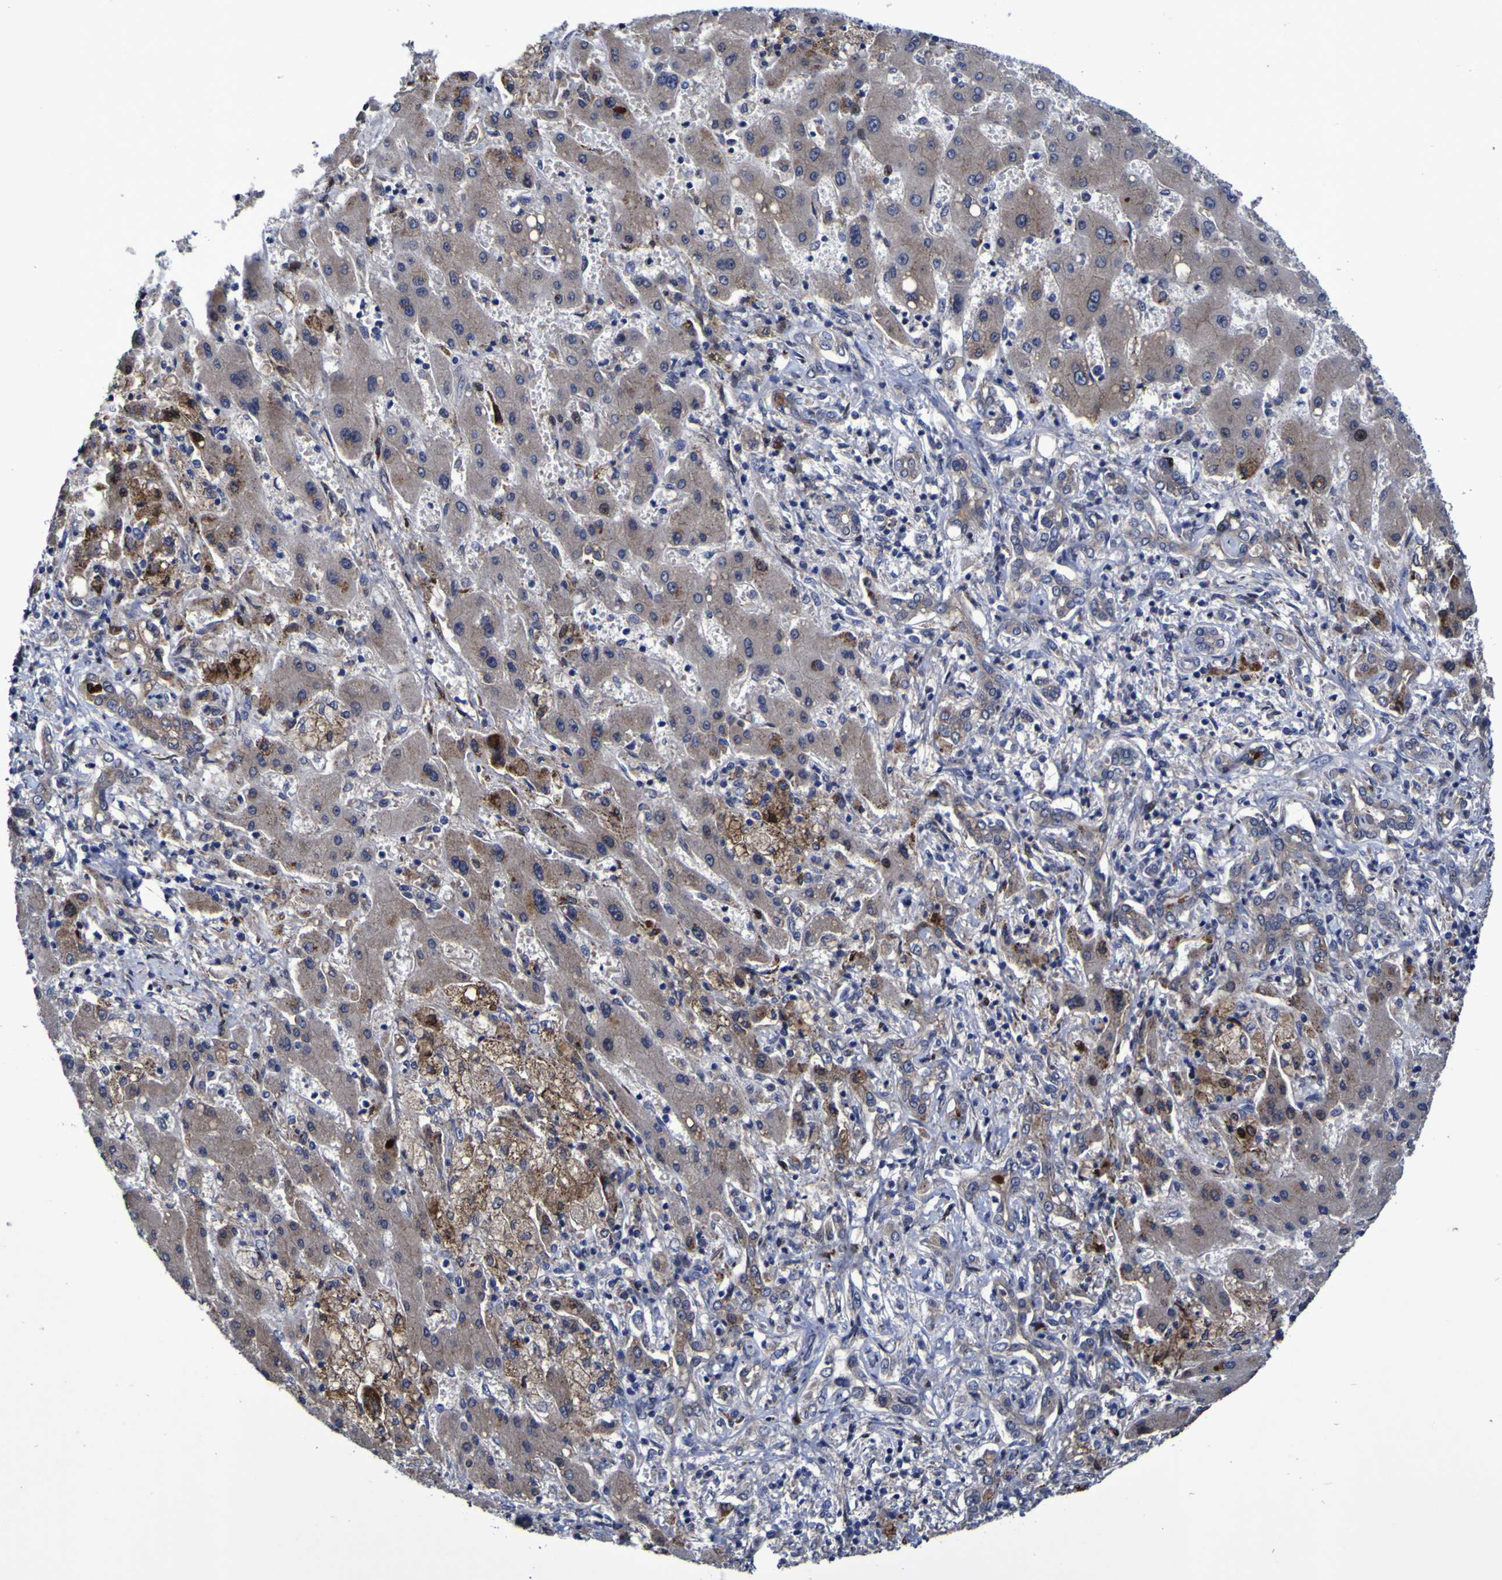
{"staining": {"intensity": "weak", "quantity": "25%-75%", "location": "cytoplasmic/membranous"}, "tissue": "liver cancer", "cell_type": "Tumor cells", "image_type": "cancer", "snomed": [{"axis": "morphology", "description": "Cholangiocarcinoma"}, {"axis": "topography", "description": "Liver"}], "caption": "Immunohistochemistry (IHC) histopathology image of human liver cancer stained for a protein (brown), which demonstrates low levels of weak cytoplasmic/membranous expression in about 25%-75% of tumor cells.", "gene": "MGLL", "patient": {"sex": "male", "age": 50}}